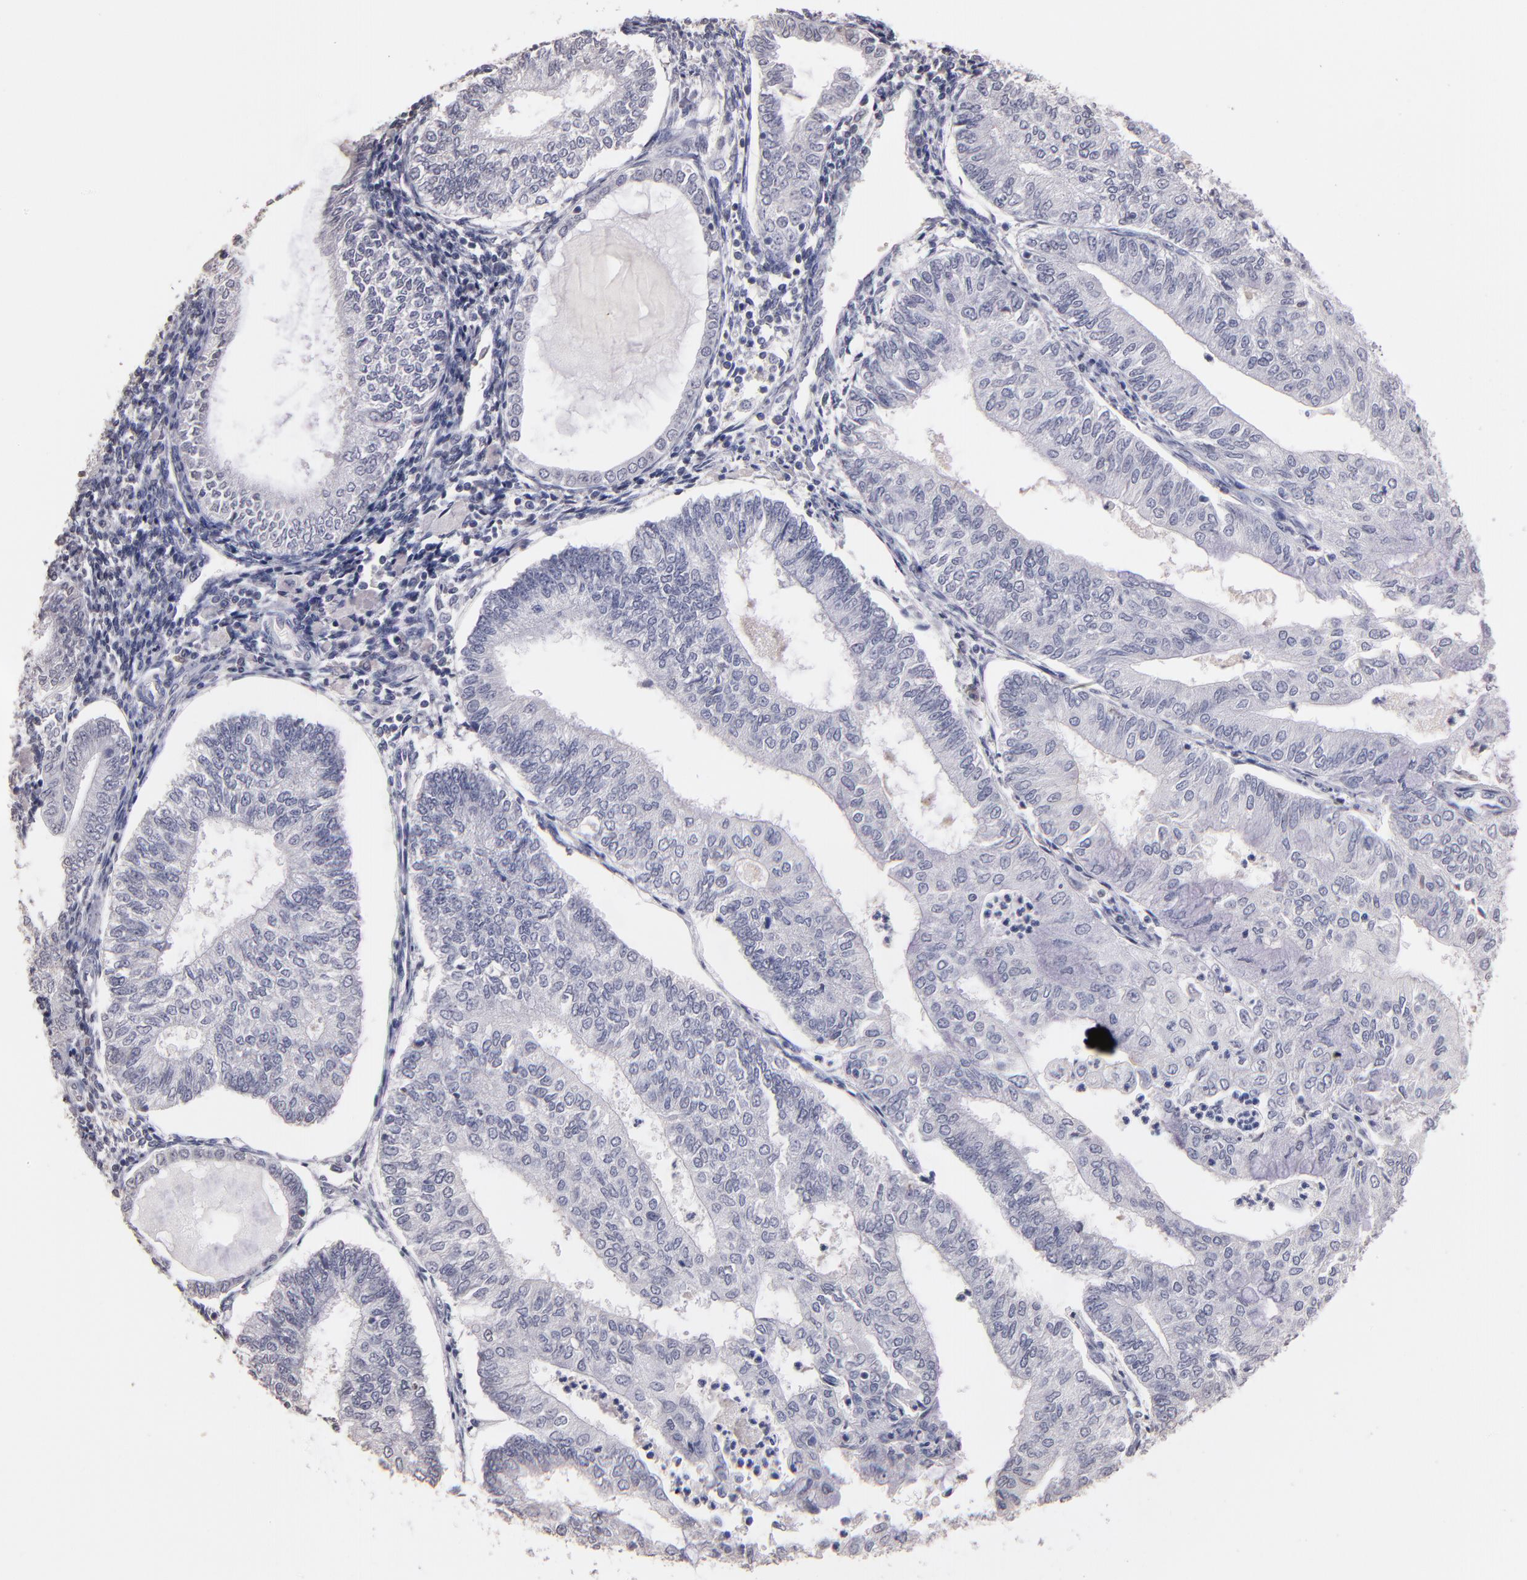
{"staining": {"intensity": "negative", "quantity": "none", "location": "none"}, "tissue": "endometrial cancer", "cell_type": "Tumor cells", "image_type": "cancer", "snomed": [{"axis": "morphology", "description": "Adenocarcinoma, NOS"}, {"axis": "topography", "description": "Endometrium"}], "caption": "Endometrial cancer was stained to show a protein in brown. There is no significant staining in tumor cells.", "gene": "SOX10", "patient": {"sex": "female", "age": 59}}